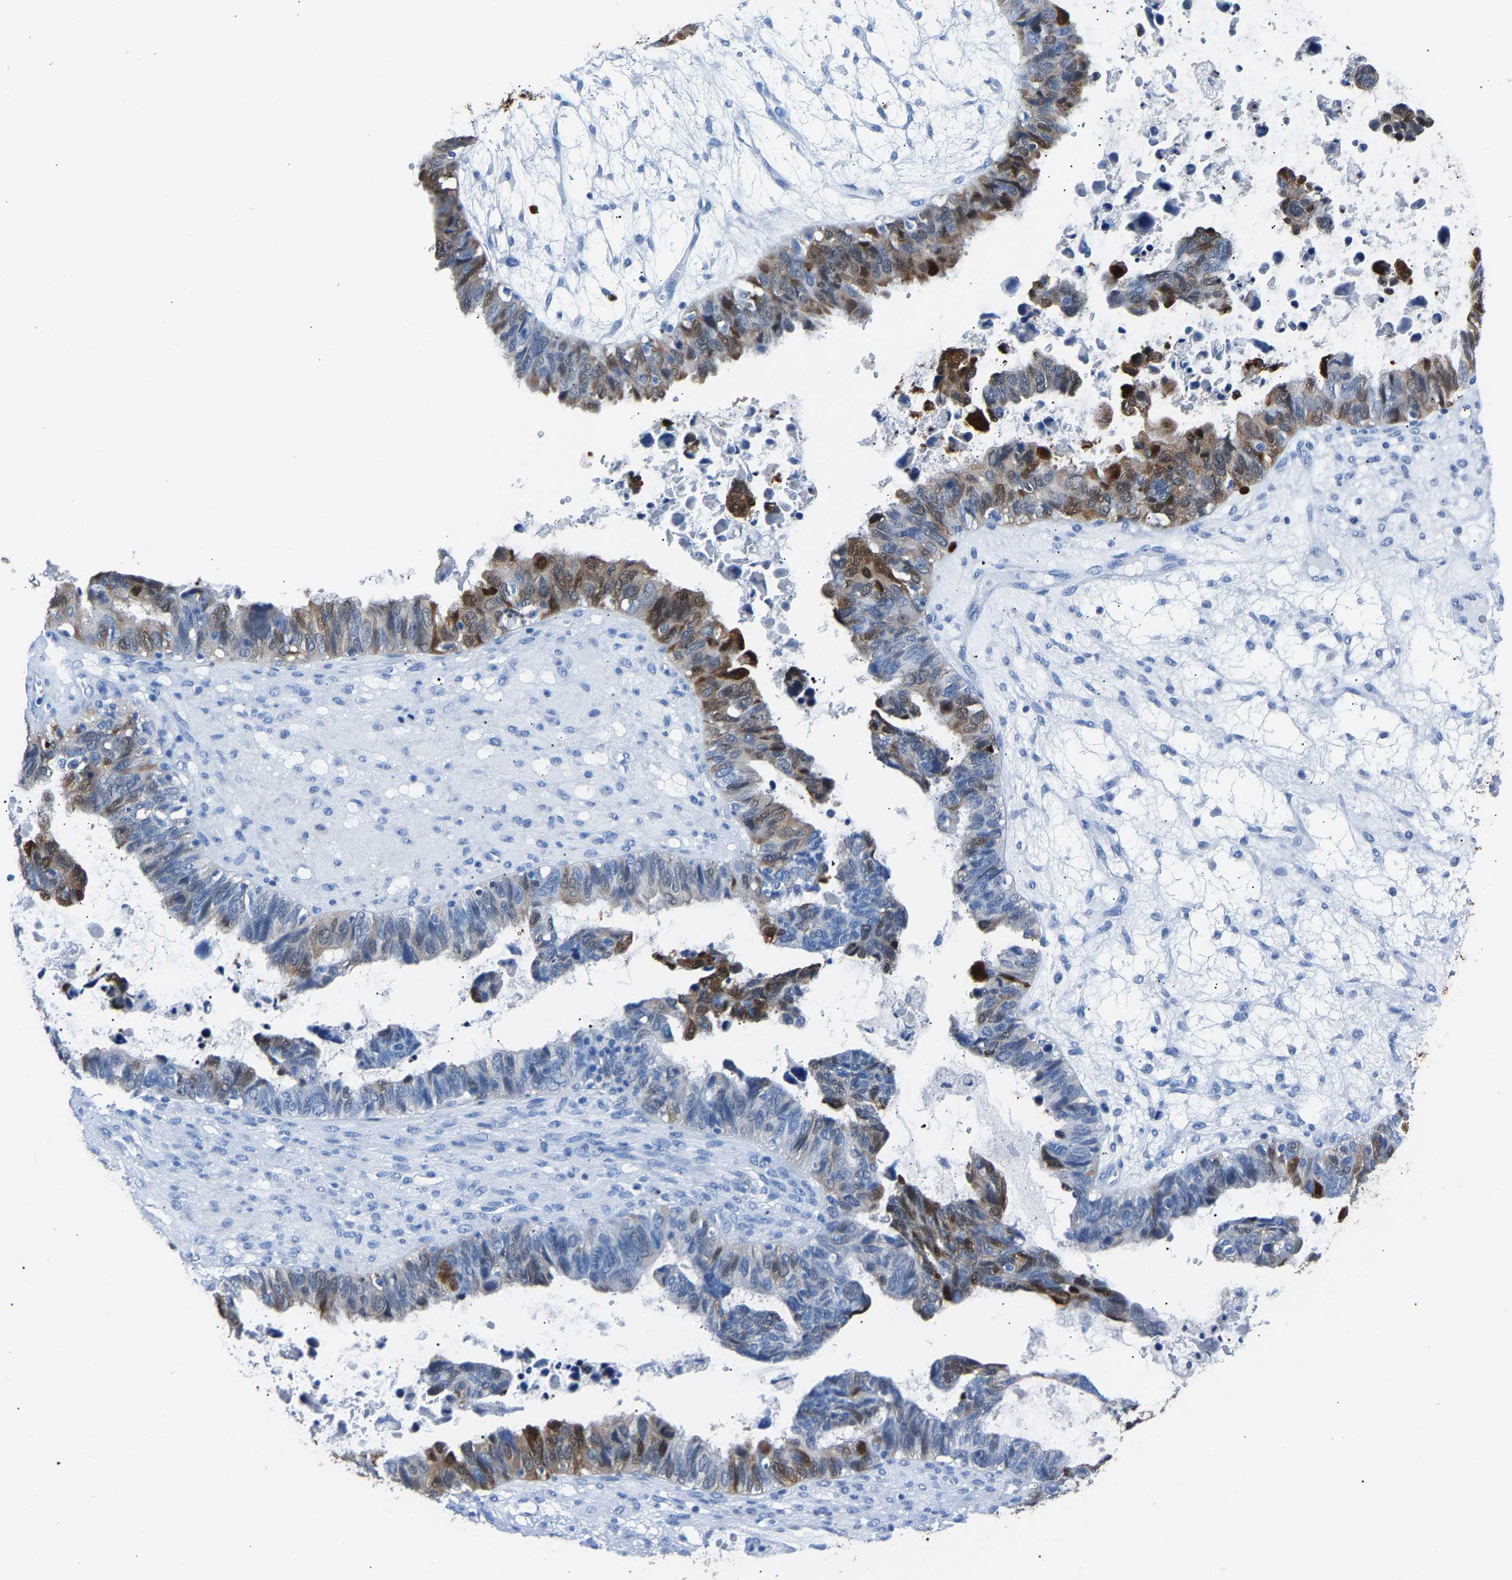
{"staining": {"intensity": "moderate", "quantity": "25%-75%", "location": "cytoplasmic/membranous"}, "tissue": "ovarian cancer", "cell_type": "Tumor cells", "image_type": "cancer", "snomed": [{"axis": "morphology", "description": "Cystadenocarcinoma, serous, NOS"}, {"axis": "topography", "description": "Ovary"}], "caption": "Brown immunohistochemical staining in human ovarian cancer demonstrates moderate cytoplasmic/membranous positivity in approximately 25%-75% of tumor cells.", "gene": "S100P", "patient": {"sex": "female", "age": 79}}